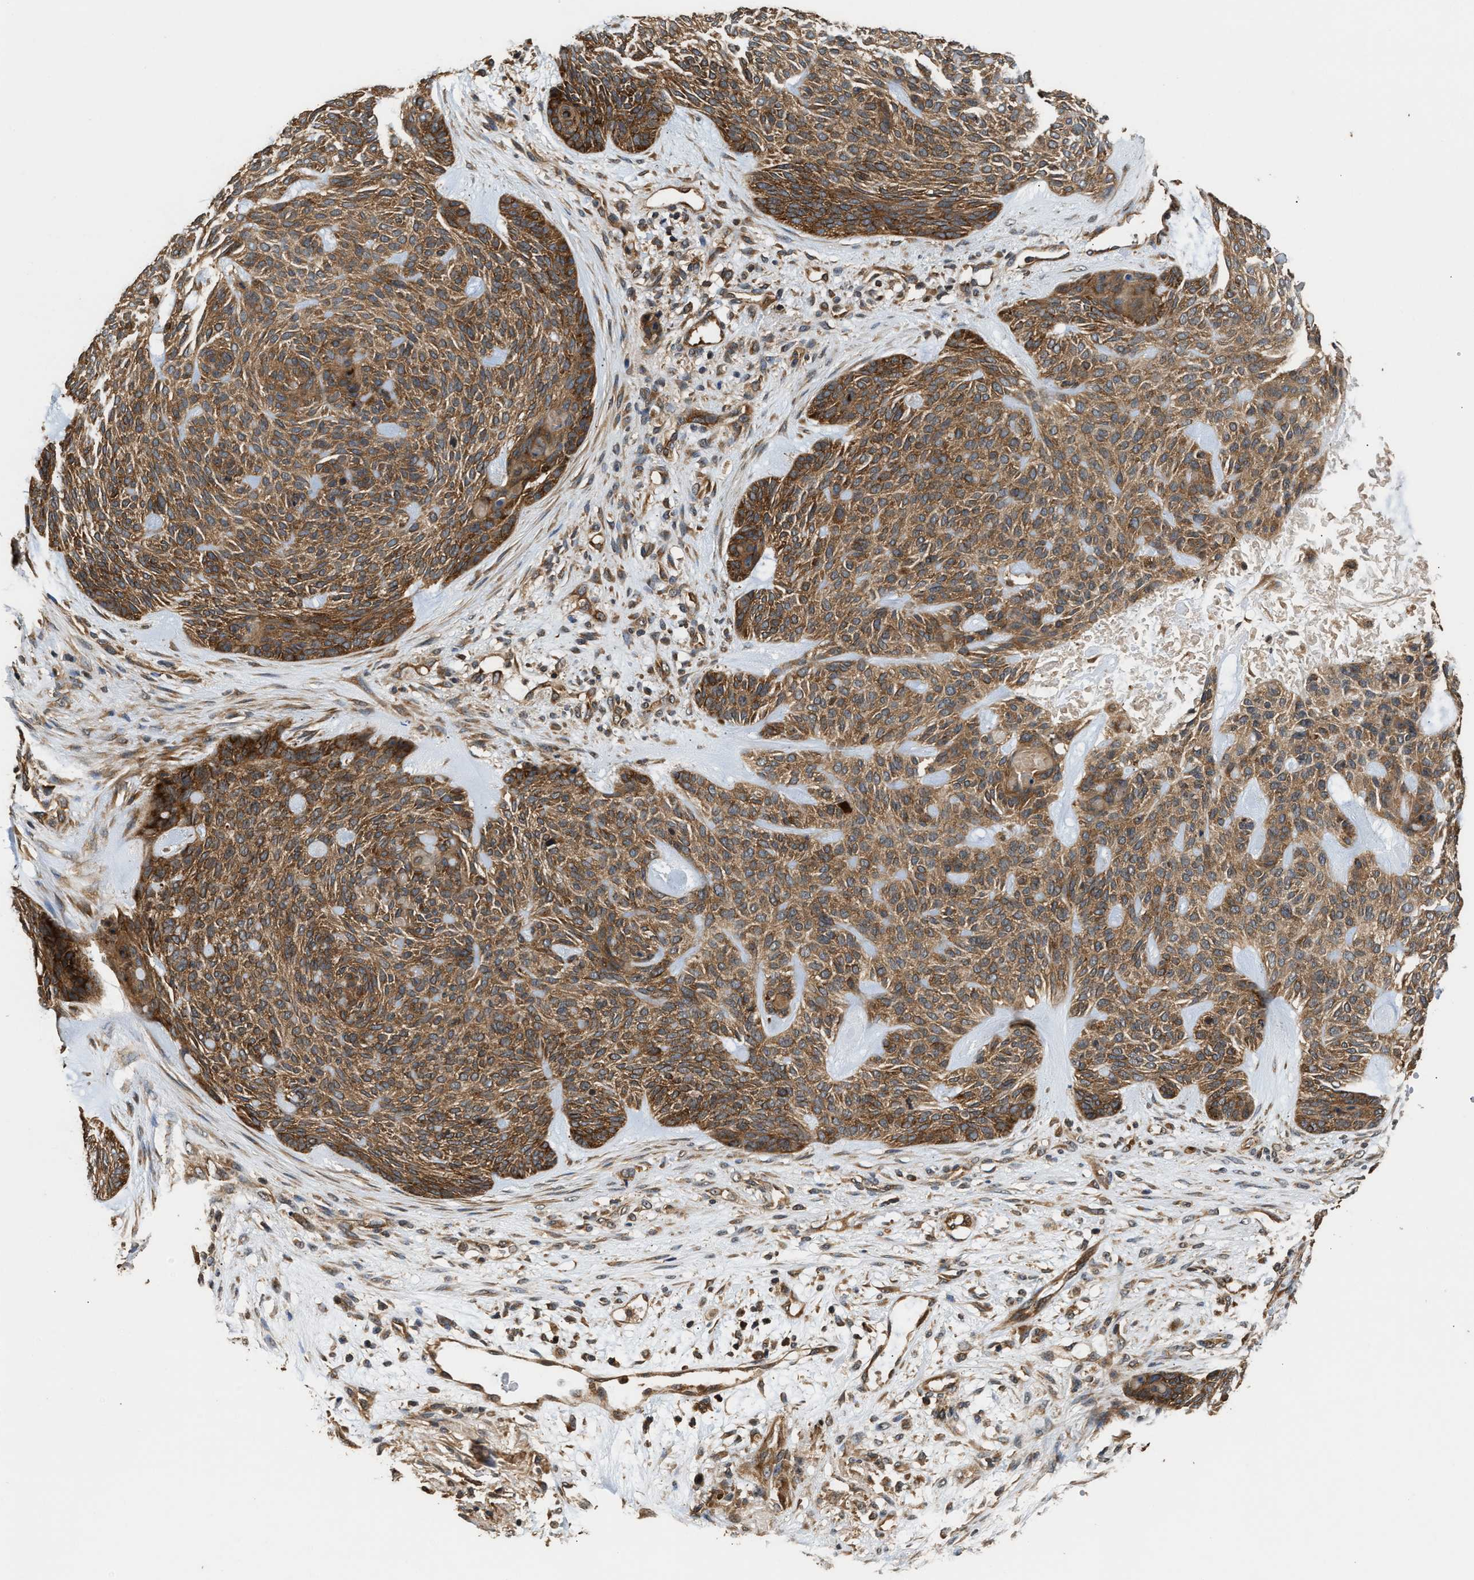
{"staining": {"intensity": "moderate", "quantity": ">75%", "location": "cytoplasmic/membranous"}, "tissue": "skin cancer", "cell_type": "Tumor cells", "image_type": "cancer", "snomed": [{"axis": "morphology", "description": "Basal cell carcinoma"}, {"axis": "topography", "description": "Skin"}], "caption": "The photomicrograph demonstrates immunohistochemical staining of basal cell carcinoma (skin). There is moderate cytoplasmic/membranous expression is appreciated in about >75% of tumor cells. Using DAB (brown) and hematoxylin (blue) stains, captured at high magnification using brightfield microscopy.", "gene": "DNAJC2", "patient": {"sex": "male", "age": 55}}